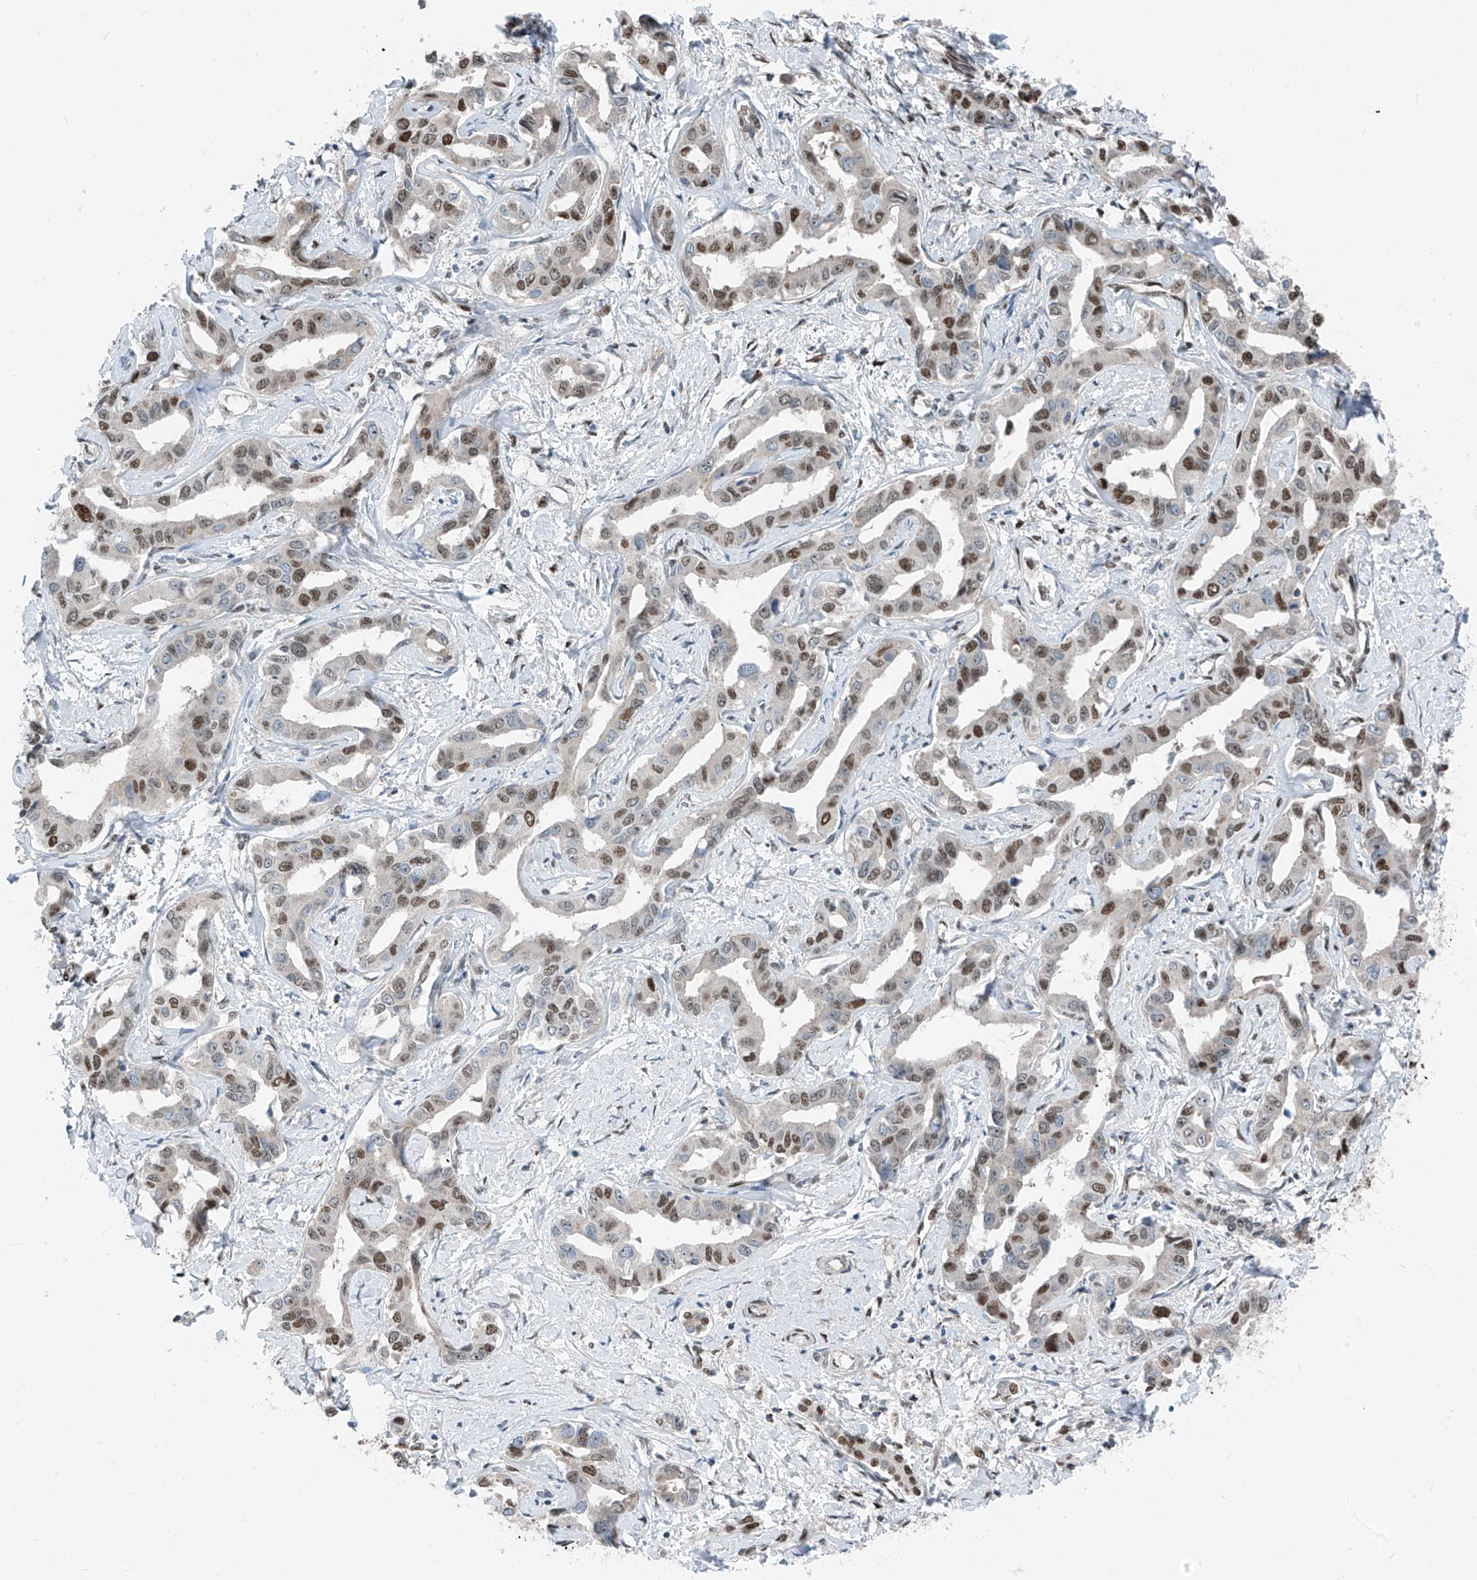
{"staining": {"intensity": "moderate", "quantity": "25%-75%", "location": "nuclear"}, "tissue": "liver cancer", "cell_type": "Tumor cells", "image_type": "cancer", "snomed": [{"axis": "morphology", "description": "Cholangiocarcinoma"}, {"axis": "topography", "description": "Liver"}], "caption": "Immunohistochemical staining of cholangiocarcinoma (liver) reveals moderate nuclear protein staining in about 25%-75% of tumor cells.", "gene": "RBP7", "patient": {"sex": "male", "age": 59}}